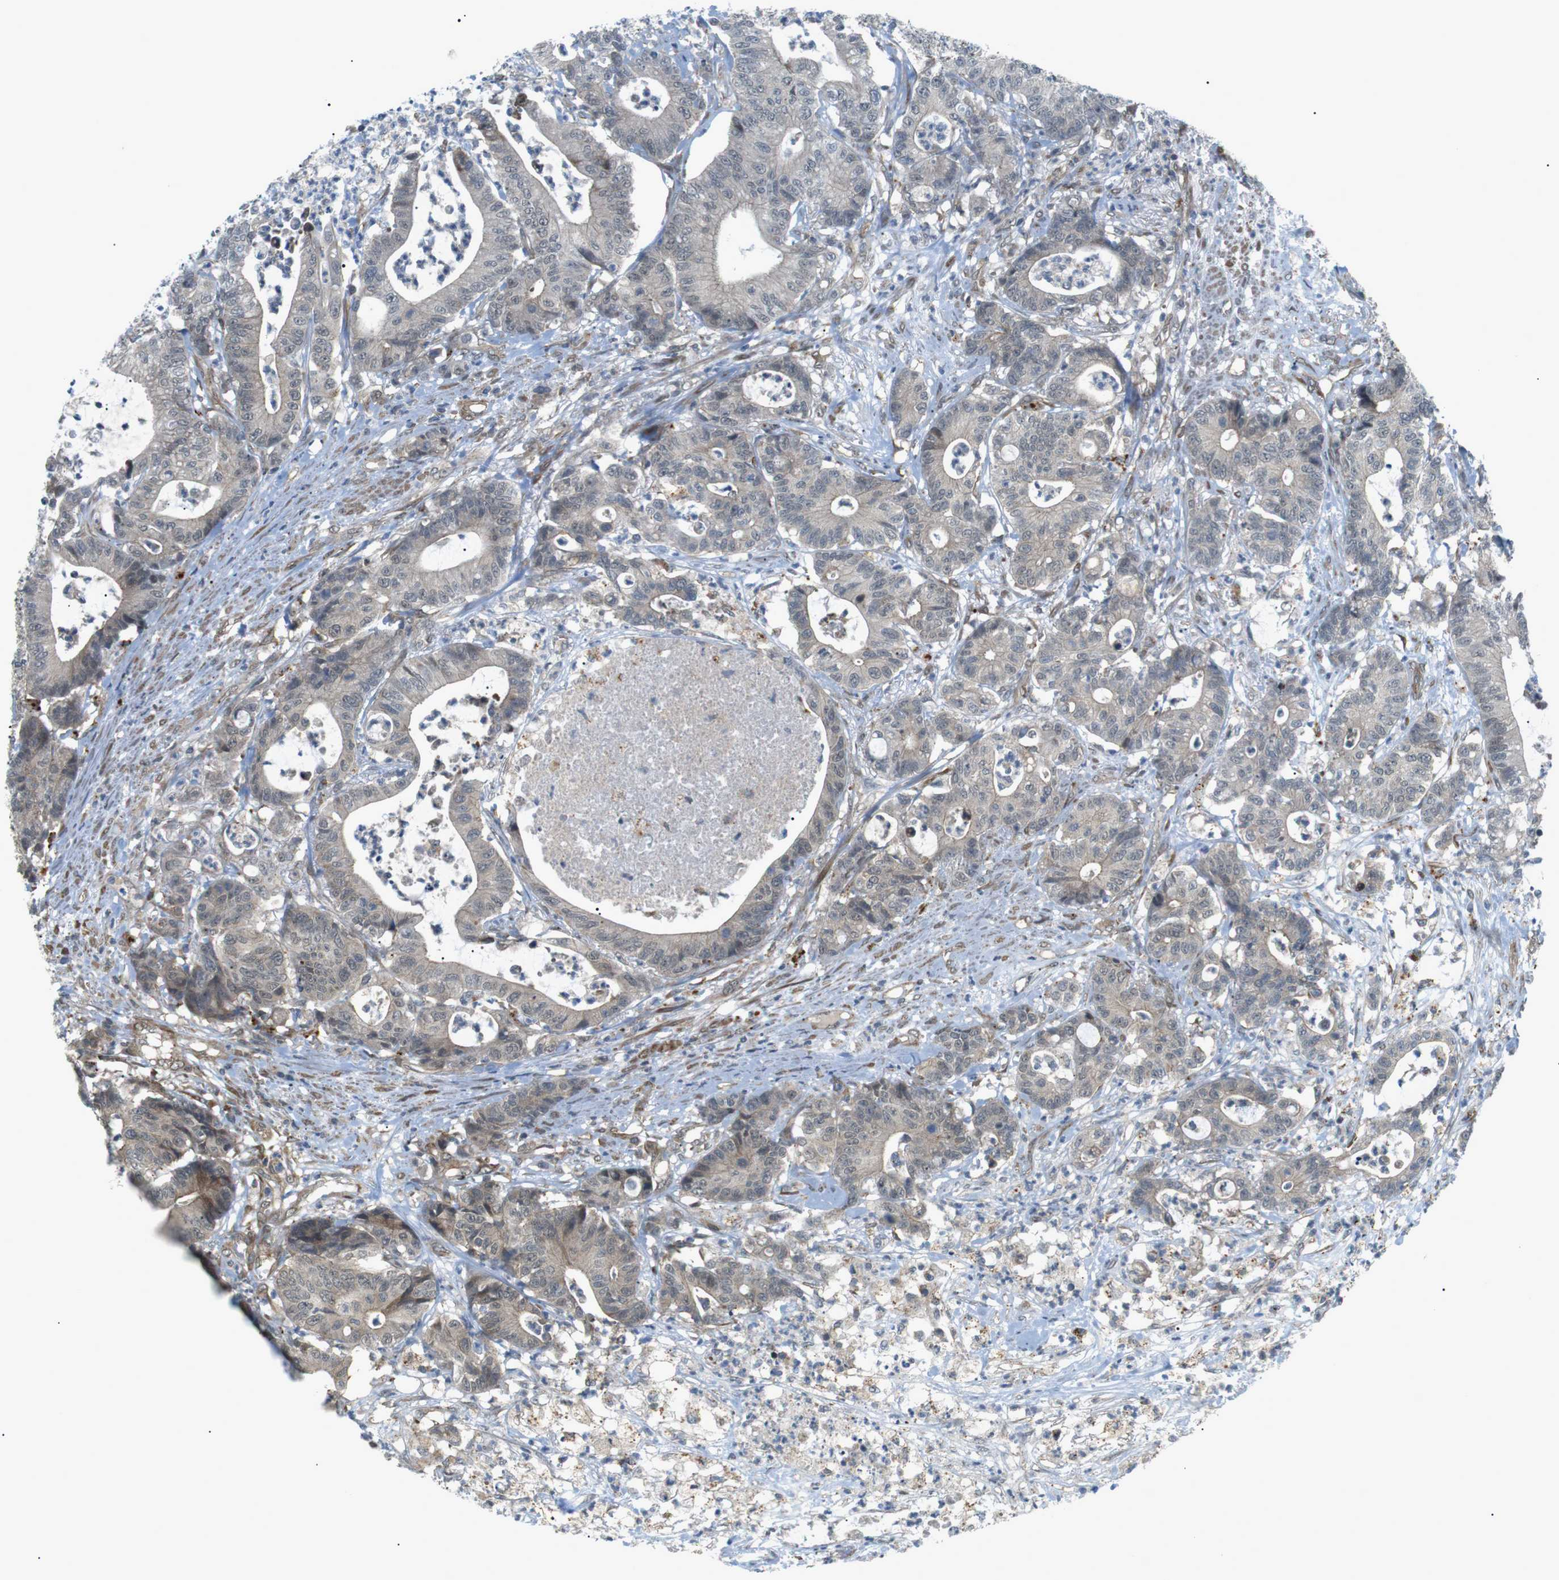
{"staining": {"intensity": "weak", "quantity": "<25%", "location": "cytoplasmic/membranous"}, "tissue": "colorectal cancer", "cell_type": "Tumor cells", "image_type": "cancer", "snomed": [{"axis": "morphology", "description": "Adenocarcinoma, NOS"}, {"axis": "topography", "description": "Colon"}], "caption": "An IHC image of adenocarcinoma (colorectal) is shown. There is no staining in tumor cells of adenocarcinoma (colorectal).", "gene": "KANK2", "patient": {"sex": "female", "age": 84}}